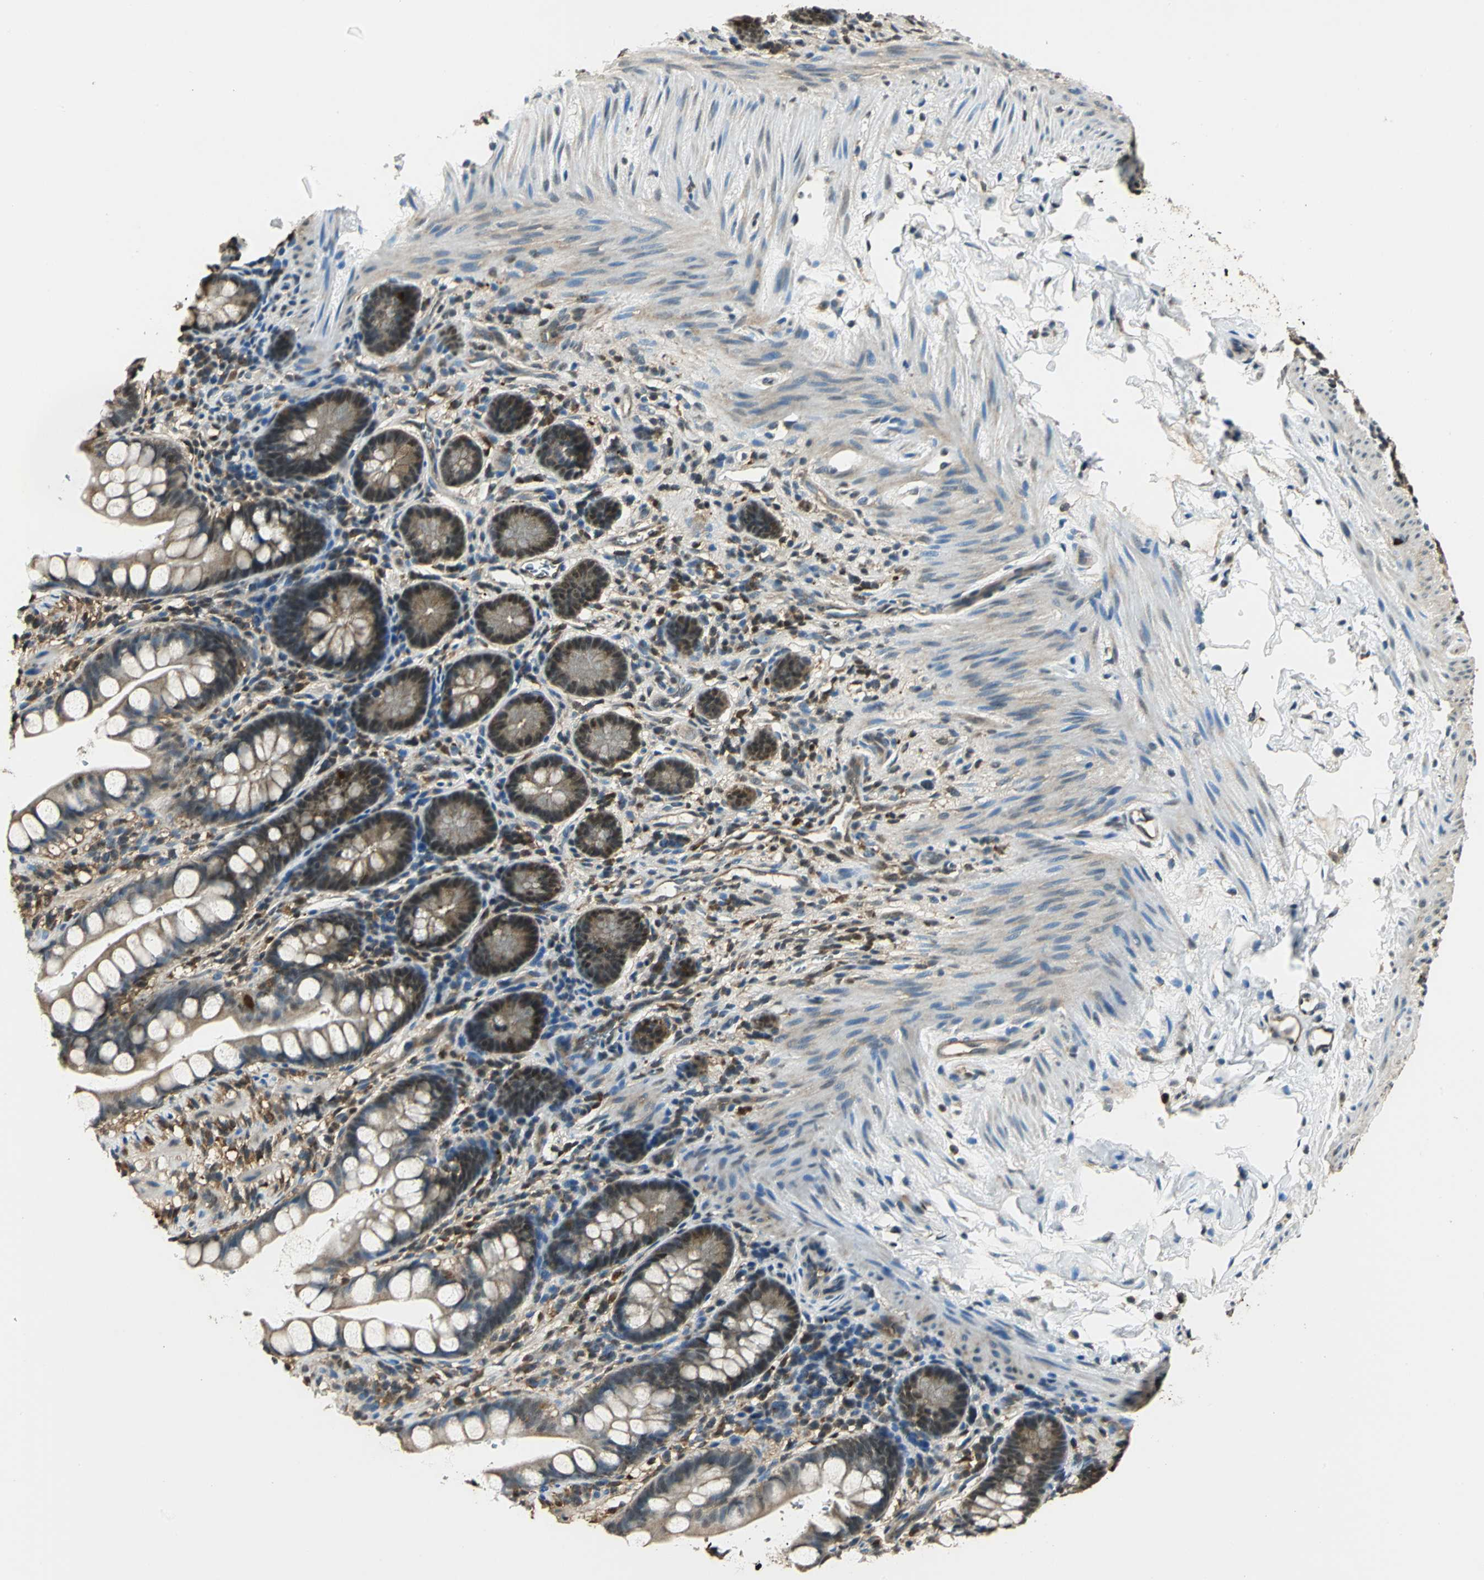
{"staining": {"intensity": "moderate", "quantity": ">75%", "location": "cytoplasmic/membranous,nuclear"}, "tissue": "small intestine", "cell_type": "Glandular cells", "image_type": "normal", "snomed": [{"axis": "morphology", "description": "Normal tissue, NOS"}, {"axis": "topography", "description": "Small intestine"}], "caption": "Normal small intestine was stained to show a protein in brown. There is medium levels of moderate cytoplasmic/membranous,nuclear positivity in approximately >75% of glandular cells. The staining was performed using DAB (3,3'-diaminobenzidine), with brown indicating positive protein expression. Nuclei are stained blue with hematoxylin.", "gene": "PPP1R13L", "patient": {"sex": "female", "age": 58}}